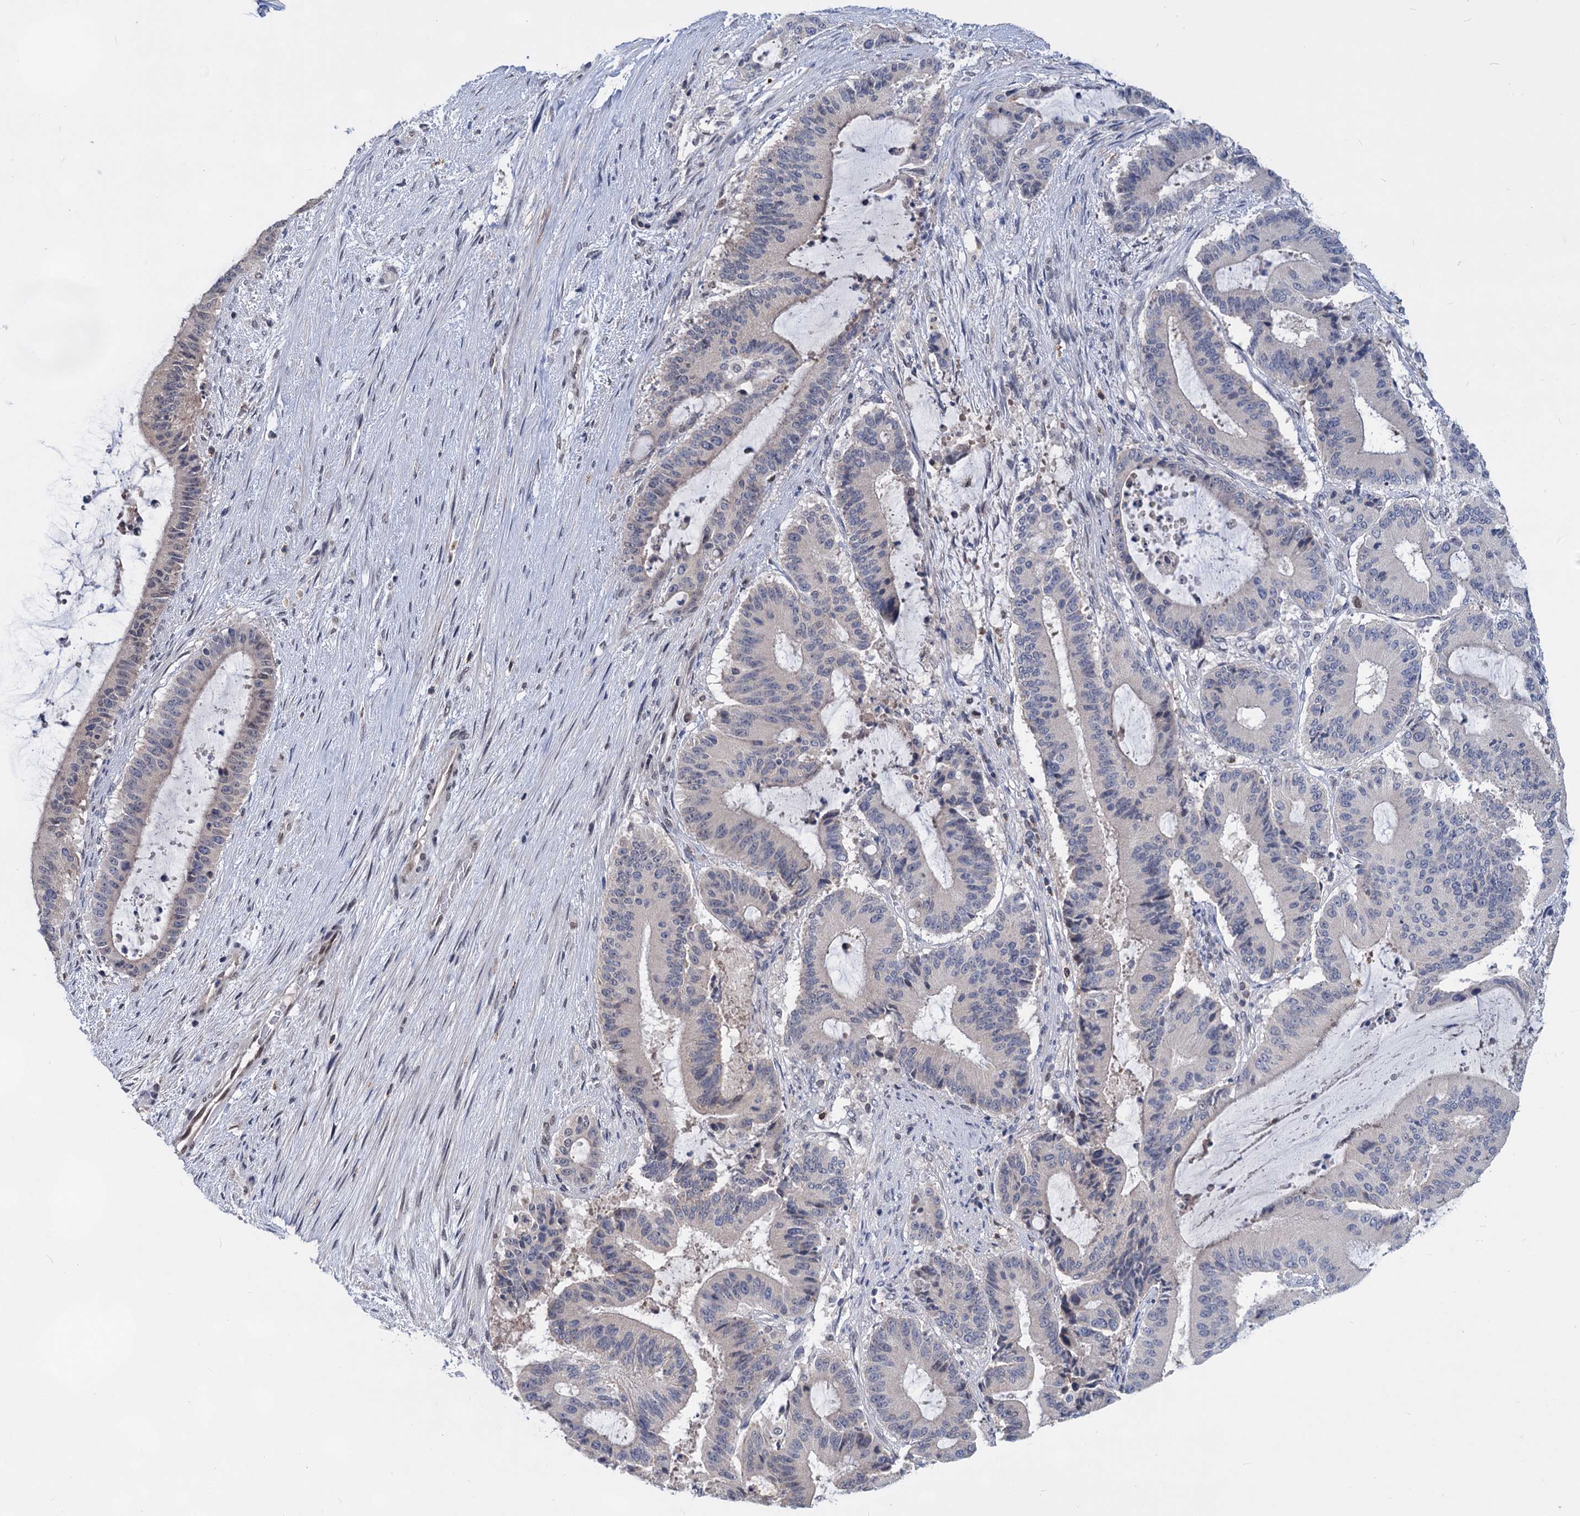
{"staining": {"intensity": "negative", "quantity": "none", "location": "none"}, "tissue": "liver cancer", "cell_type": "Tumor cells", "image_type": "cancer", "snomed": [{"axis": "morphology", "description": "Normal tissue, NOS"}, {"axis": "morphology", "description": "Cholangiocarcinoma"}, {"axis": "topography", "description": "Liver"}, {"axis": "topography", "description": "Peripheral nerve tissue"}], "caption": "Immunohistochemistry (IHC) of human liver cancer (cholangiocarcinoma) reveals no expression in tumor cells. (Stains: DAB (3,3'-diaminobenzidine) IHC with hematoxylin counter stain, Microscopy: brightfield microscopy at high magnification).", "gene": "TTC17", "patient": {"sex": "female", "age": 73}}